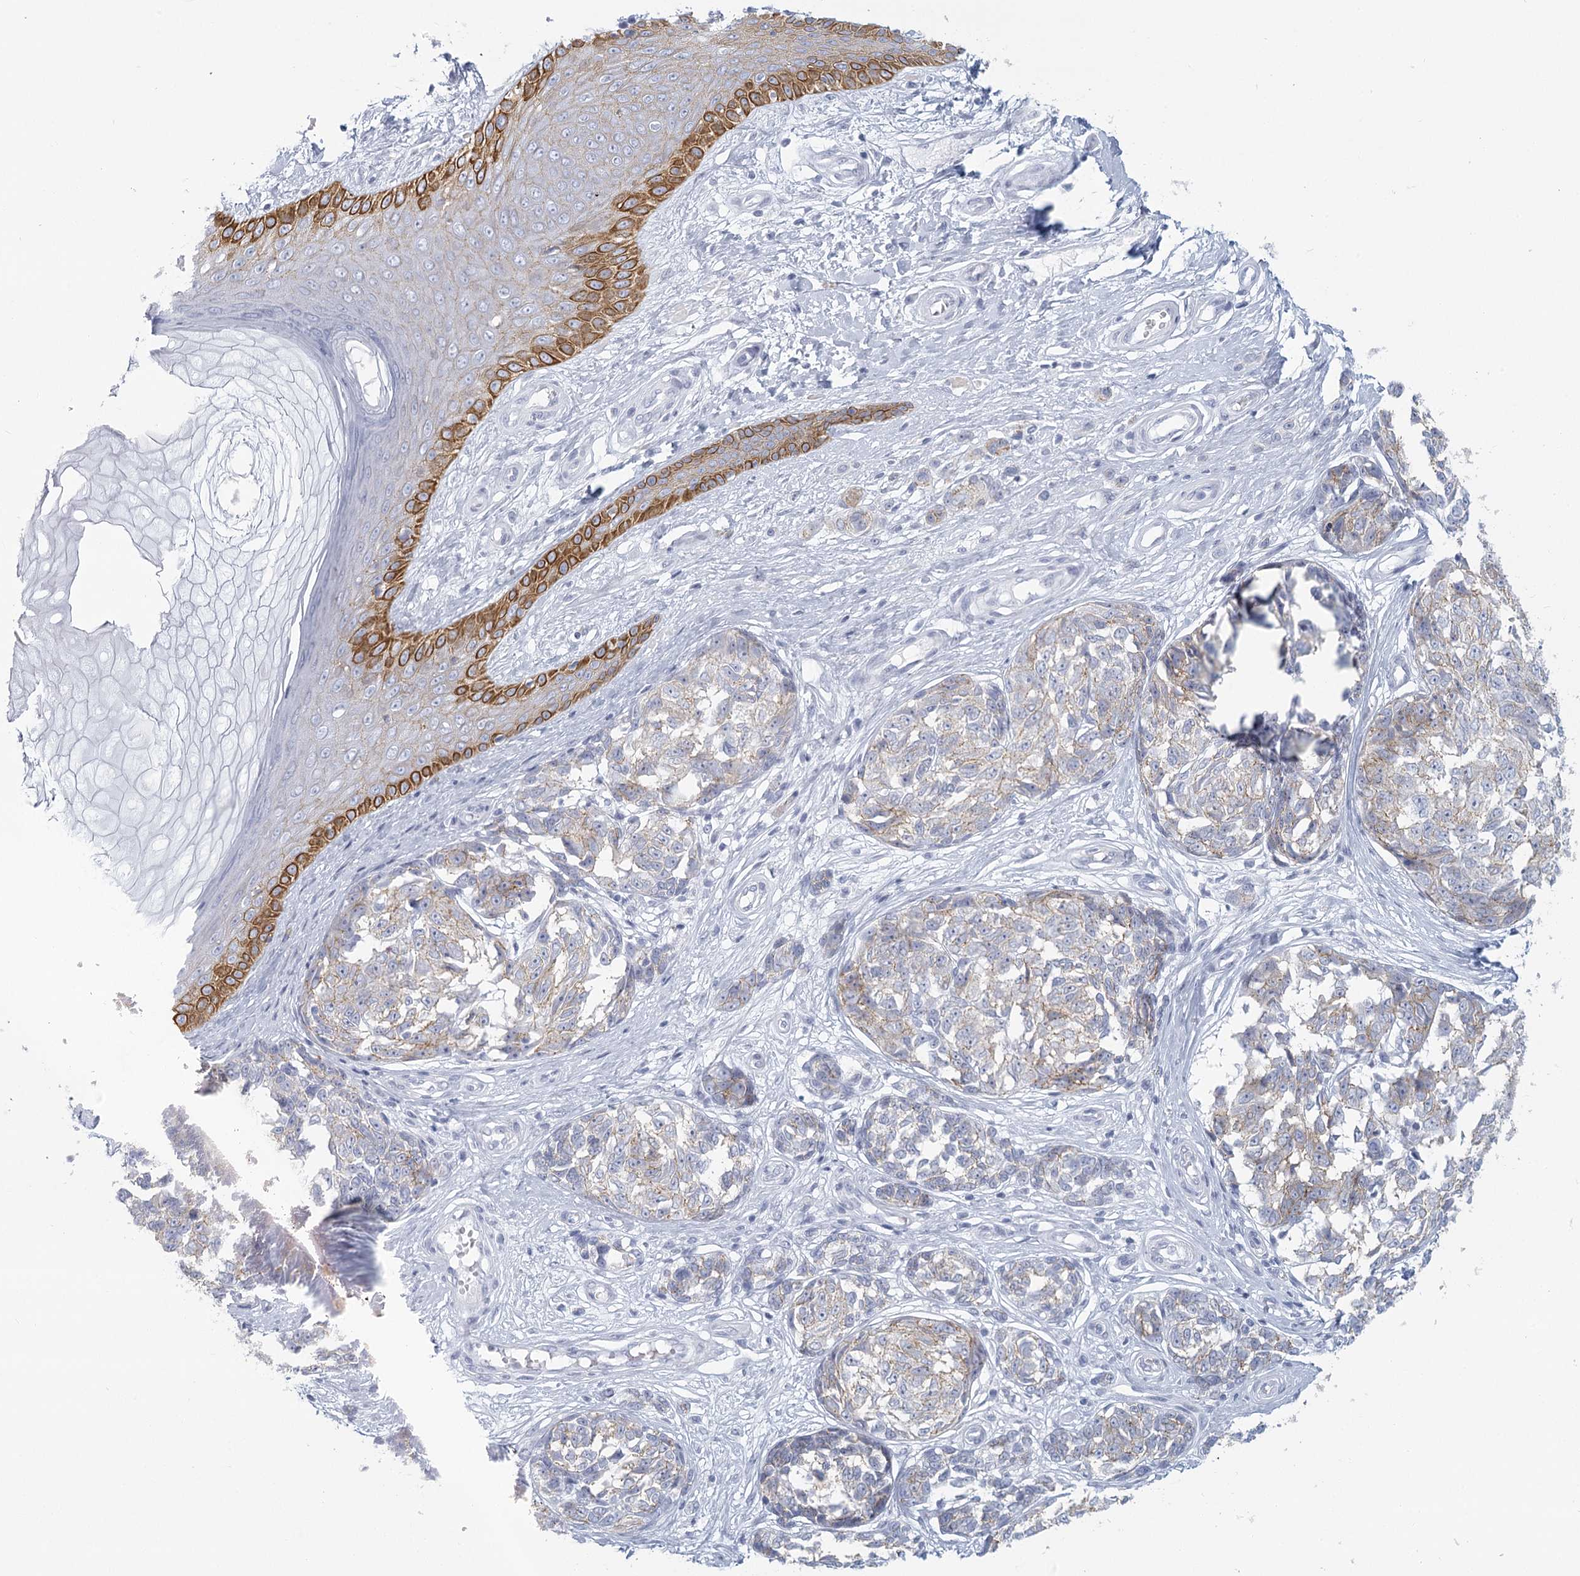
{"staining": {"intensity": "weak", "quantity": "<25%", "location": "cytoplasmic/membranous"}, "tissue": "melanoma", "cell_type": "Tumor cells", "image_type": "cancer", "snomed": [{"axis": "morphology", "description": "Malignant melanoma, NOS"}, {"axis": "topography", "description": "Skin"}], "caption": "This is an immunohistochemistry (IHC) photomicrograph of human melanoma. There is no staining in tumor cells.", "gene": "WNT8B", "patient": {"sex": "female", "age": 64}}